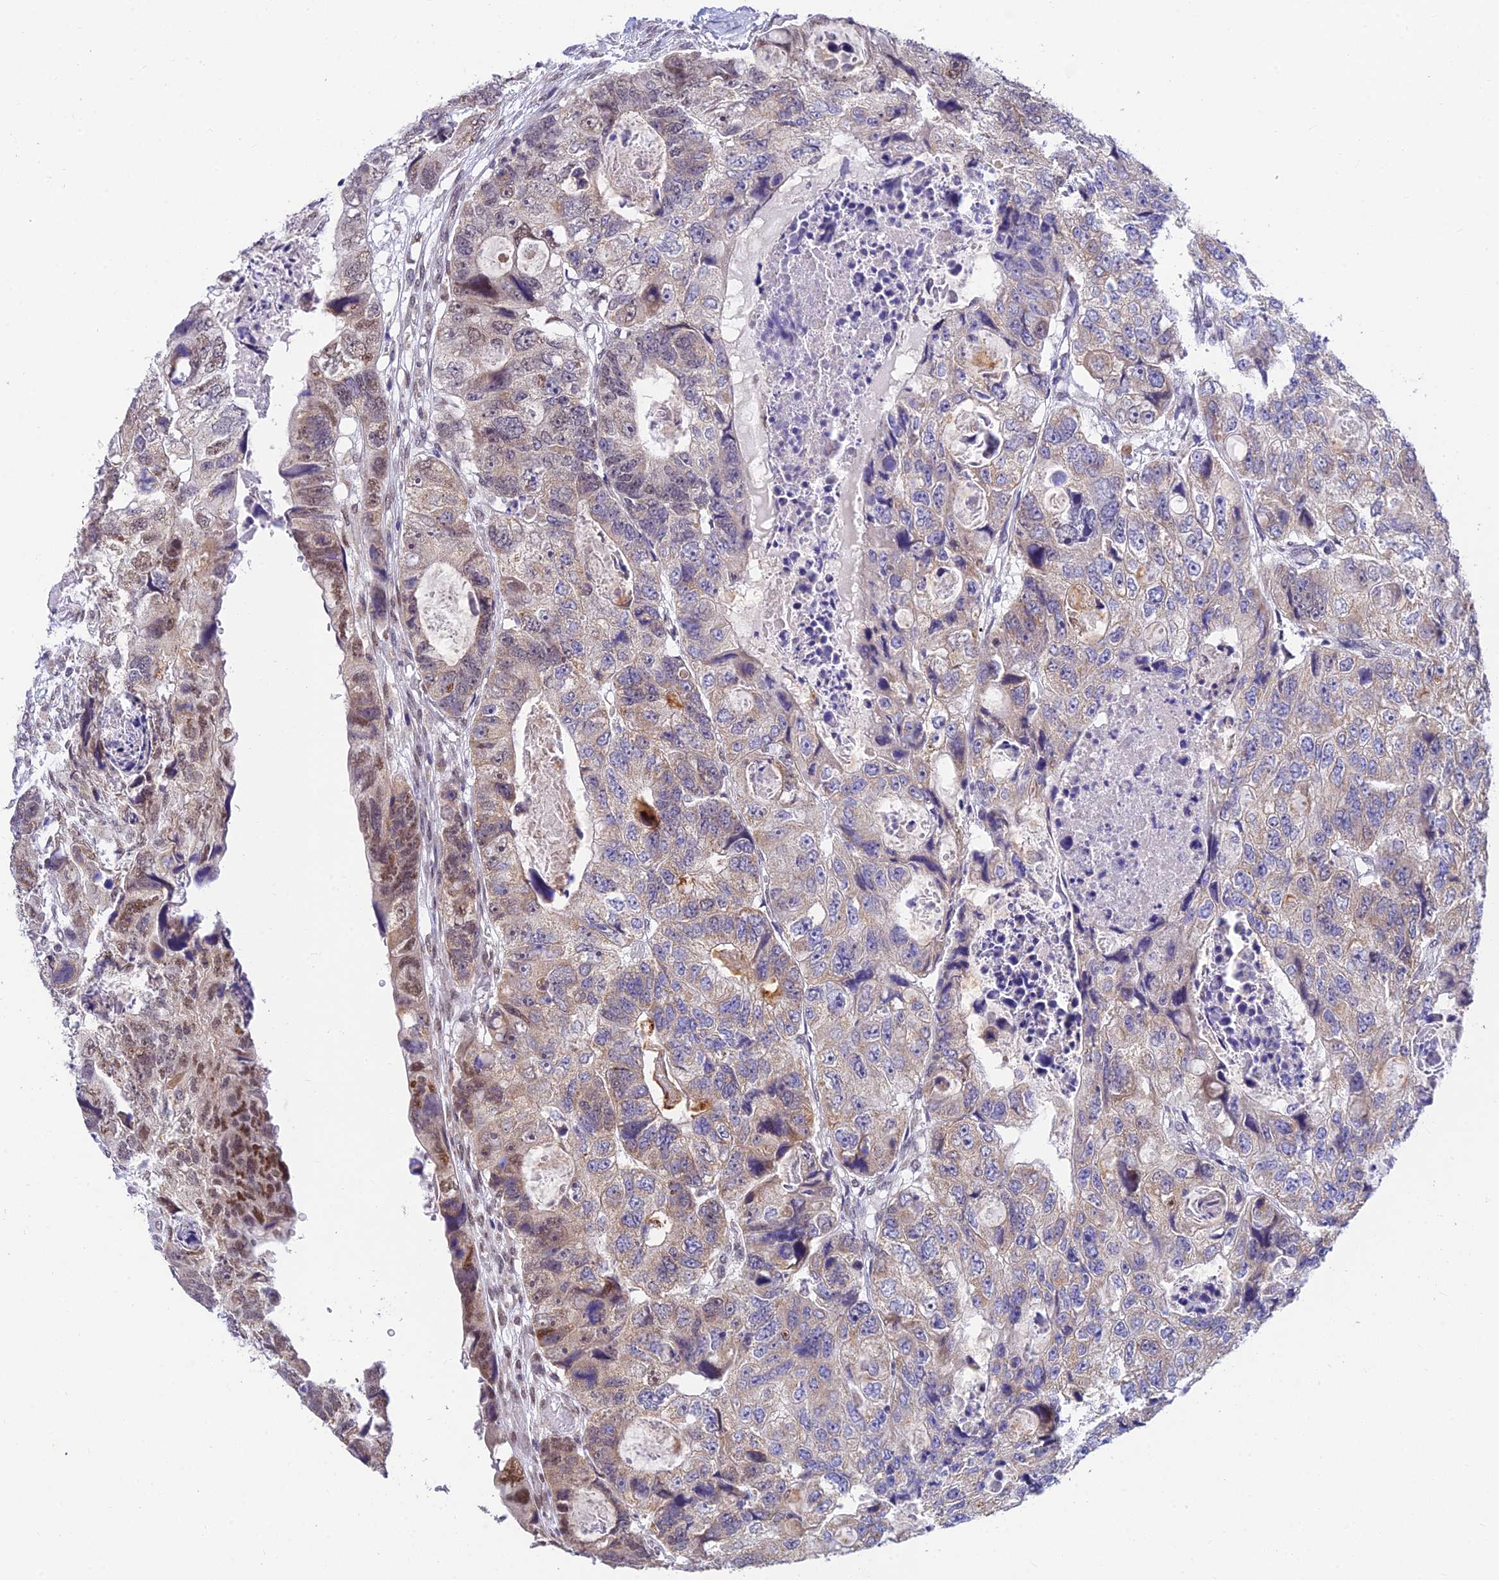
{"staining": {"intensity": "moderate", "quantity": "25%-75%", "location": "nuclear"}, "tissue": "colorectal cancer", "cell_type": "Tumor cells", "image_type": "cancer", "snomed": [{"axis": "morphology", "description": "Adenocarcinoma, NOS"}, {"axis": "topography", "description": "Rectum"}], "caption": "Immunohistochemistry (IHC) image of neoplastic tissue: human colorectal adenocarcinoma stained using IHC exhibits medium levels of moderate protein expression localized specifically in the nuclear of tumor cells, appearing as a nuclear brown color.", "gene": "C2orf49", "patient": {"sex": "male", "age": 59}}